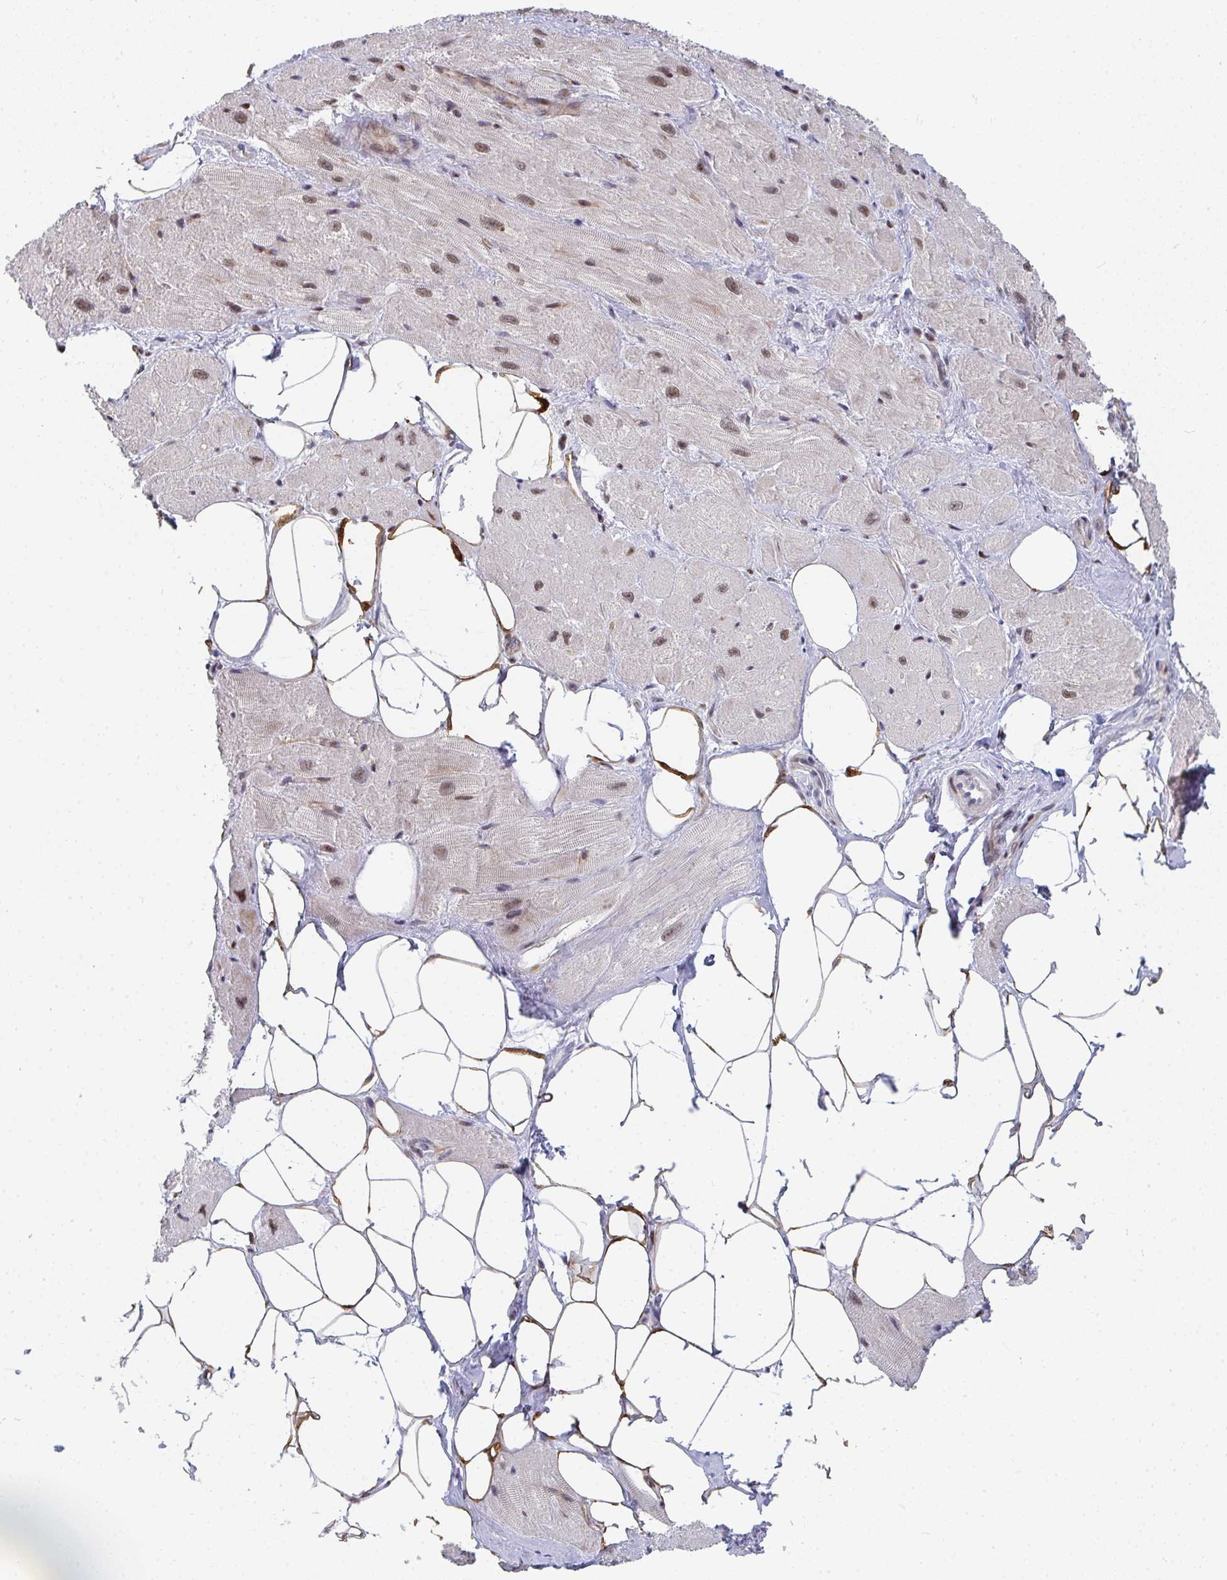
{"staining": {"intensity": "moderate", "quantity": "25%-75%", "location": "cytoplasmic/membranous,nuclear"}, "tissue": "heart muscle", "cell_type": "Cardiomyocytes", "image_type": "normal", "snomed": [{"axis": "morphology", "description": "Normal tissue, NOS"}, {"axis": "topography", "description": "Heart"}], "caption": "Immunohistochemistry (DAB (3,3'-diaminobenzidine)) staining of normal human heart muscle exhibits moderate cytoplasmic/membranous,nuclear protein expression in approximately 25%-75% of cardiomyocytes. (IHC, brightfield microscopy, high magnification).", "gene": "ZIC3", "patient": {"sex": "male", "age": 62}}